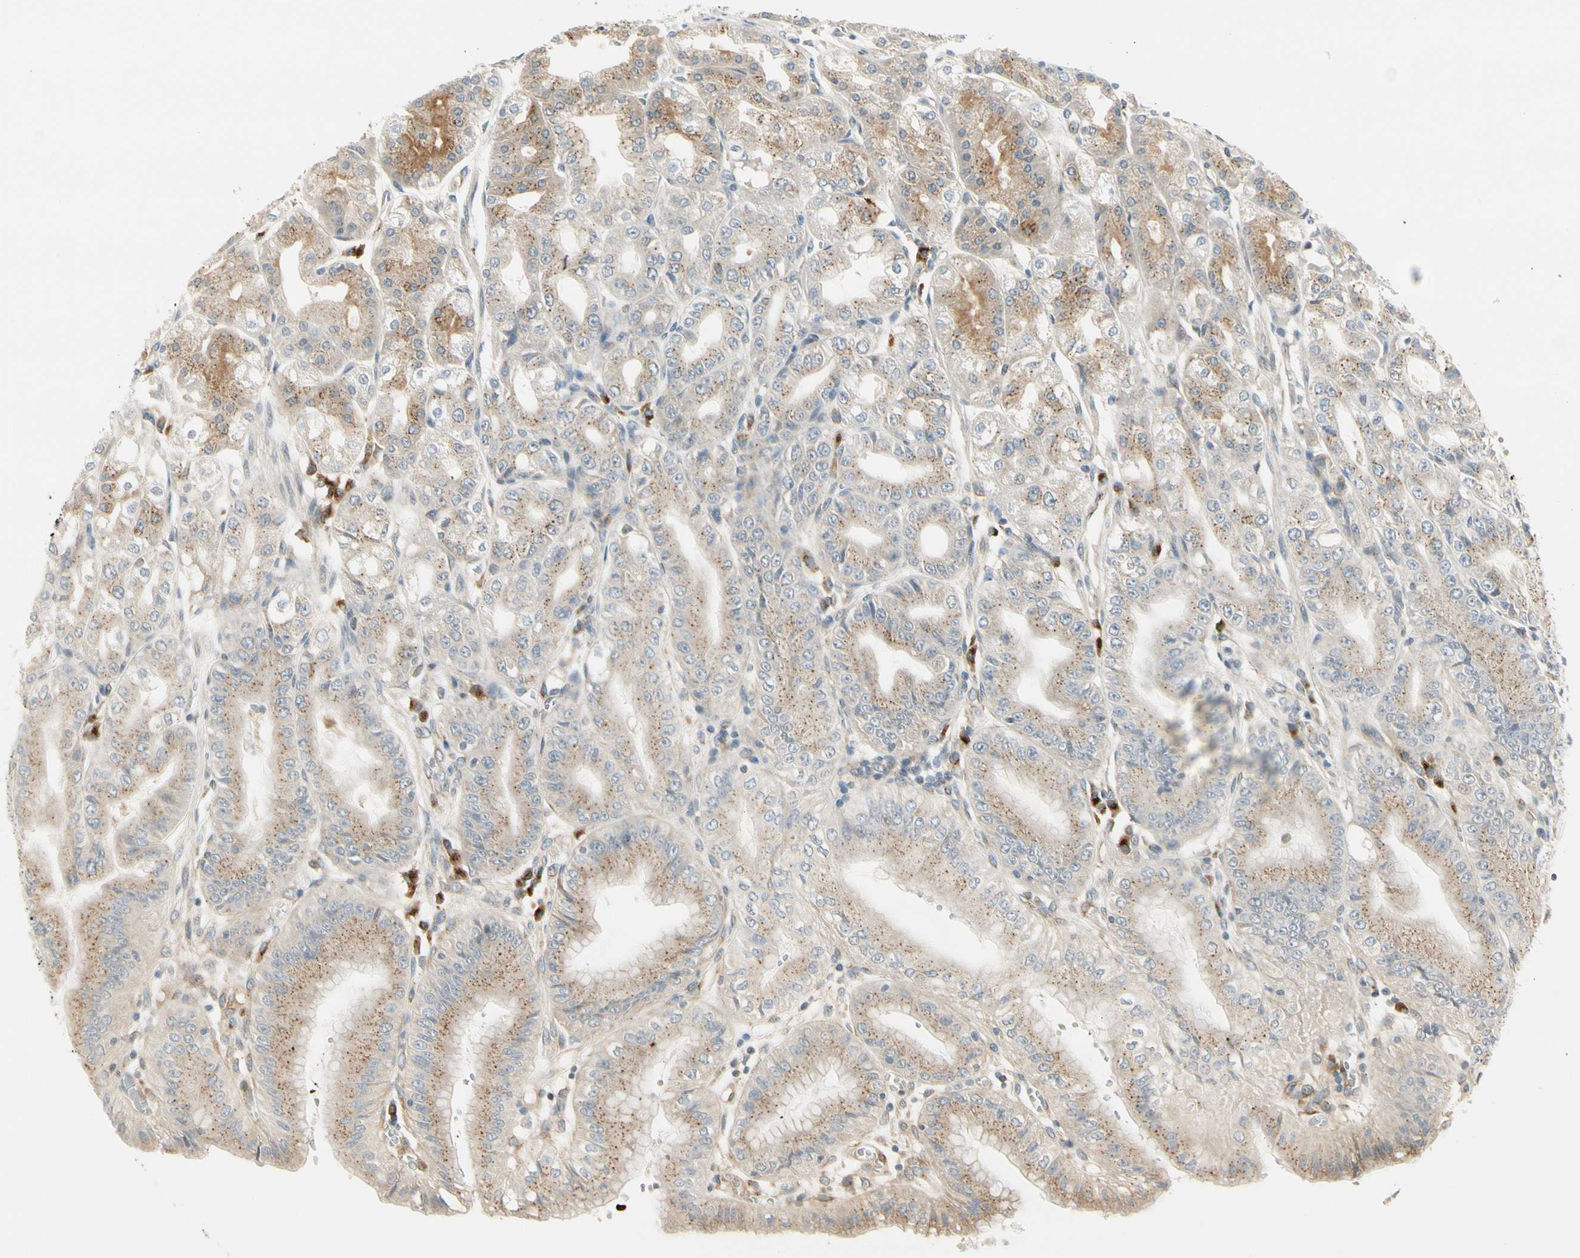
{"staining": {"intensity": "moderate", "quantity": ">75%", "location": "cytoplasmic/membranous"}, "tissue": "stomach", "cell_type": "Glandular cells", "image_type": "normal", "snomed": [{"axis": "morphology", "description": "Normal tissue, NOS"}, {"axis": "topography", "description": "Stomach, lower"}], "caption": "This image demonstrates immunohistochemistry (IHC) staining of unremarkable stomach, with medium moderate cytoplasmic/membranous positivity in approximately >75% of glandular cells.", "gene": "MANSC1", "patient": {"sex": "male", "age": 71}}